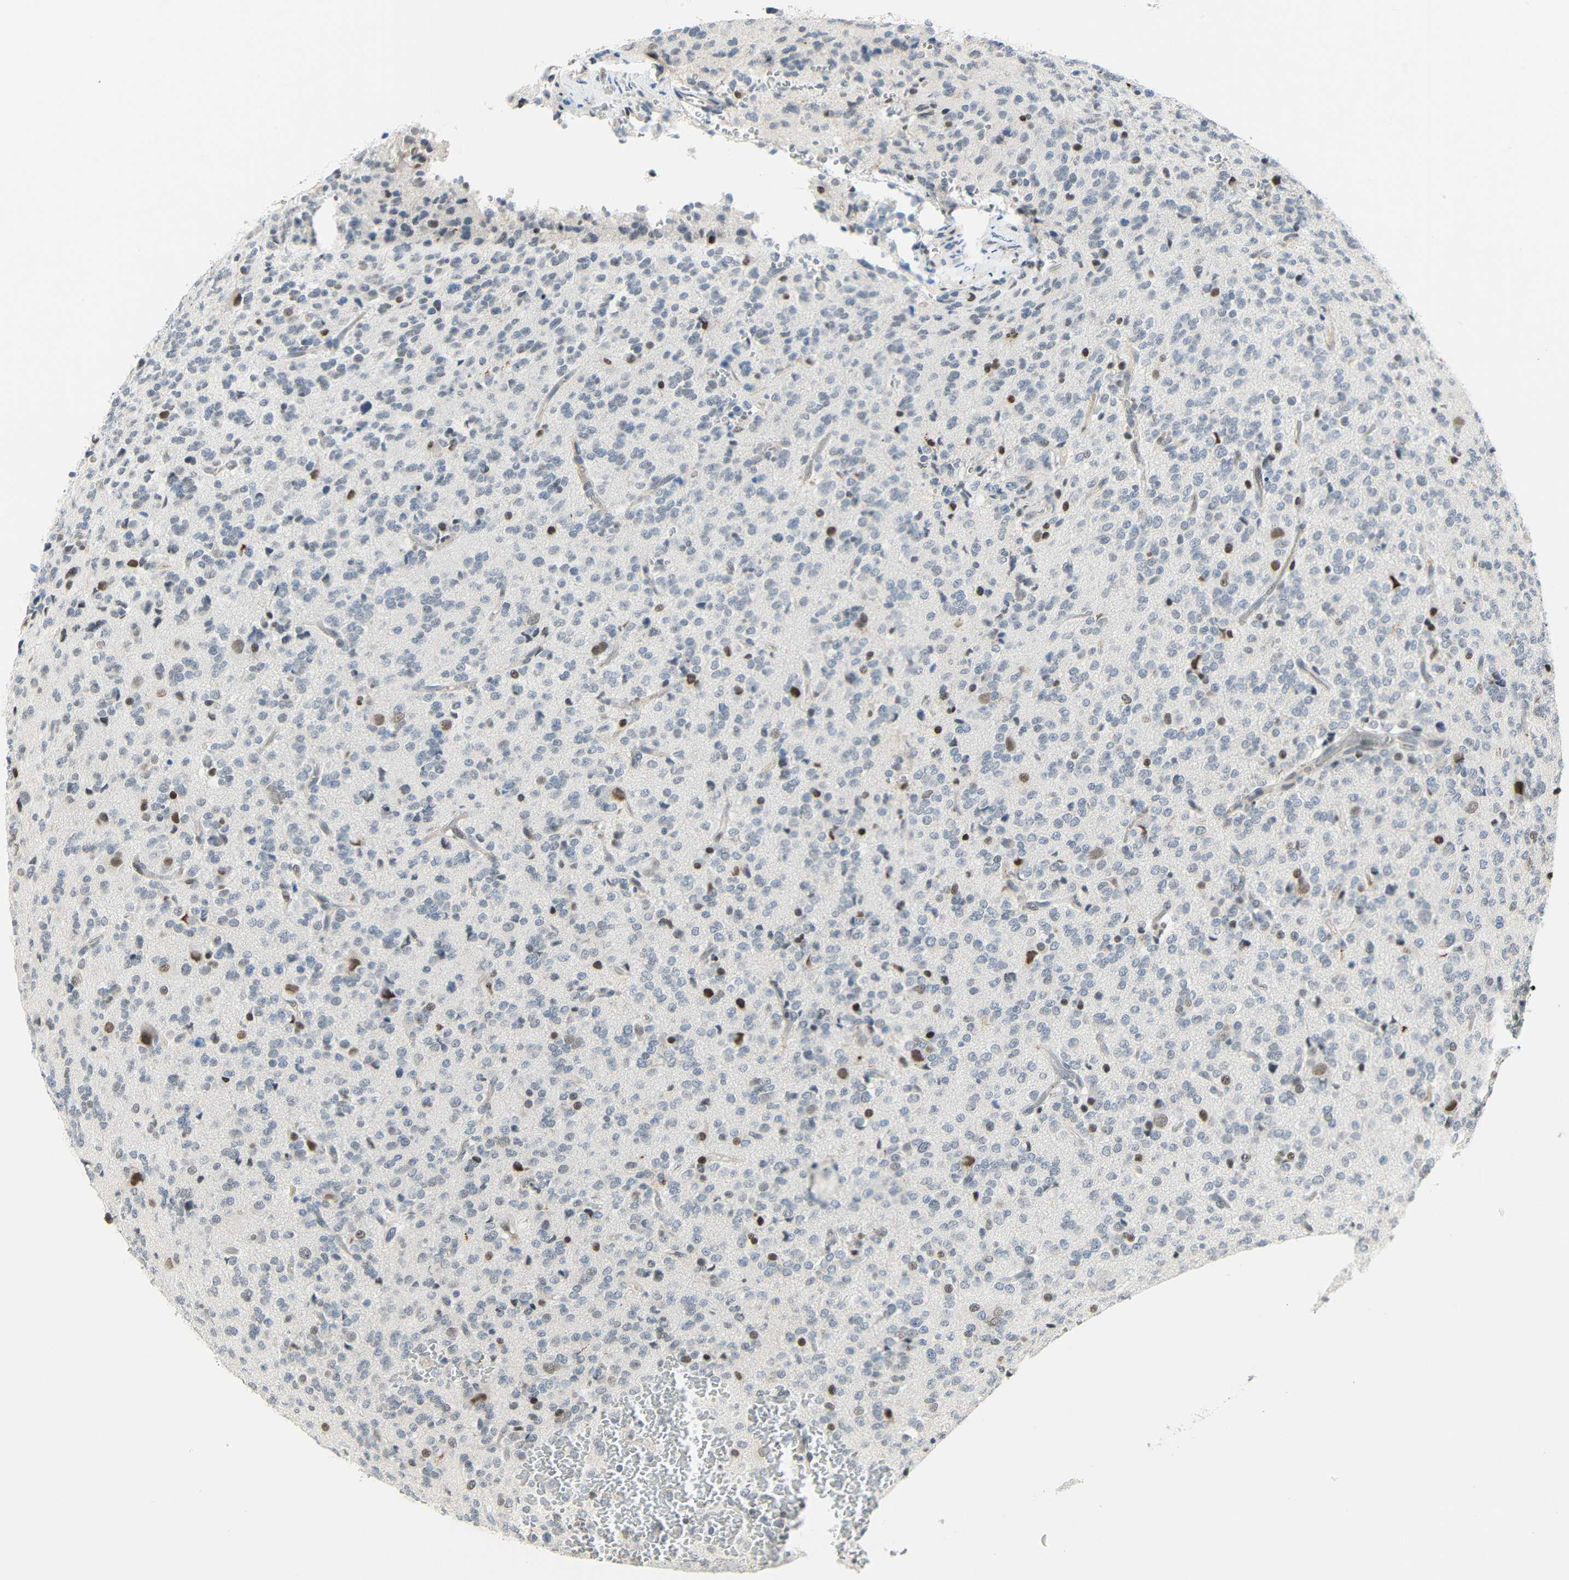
{"staining": {"intensity": "moderate", "quantity": "<25%", "location": "nuclear"}, "tissue": "glioma", "cell_type": "Tumor cells", "image_type": "cancer", "snomed": [{"axis": "morphology", "description": "Glioma, malignant, Low grade"}, {"axis": "topography", "description": "Brain"}], "caption": "Moderate nuclear staining for a protein is identified in approximately <25% of tumor cells of low-grade glioma (malignant) using IHC.", "gene": "IMPG2", "patient": {"sex": "male", "age": 38}}